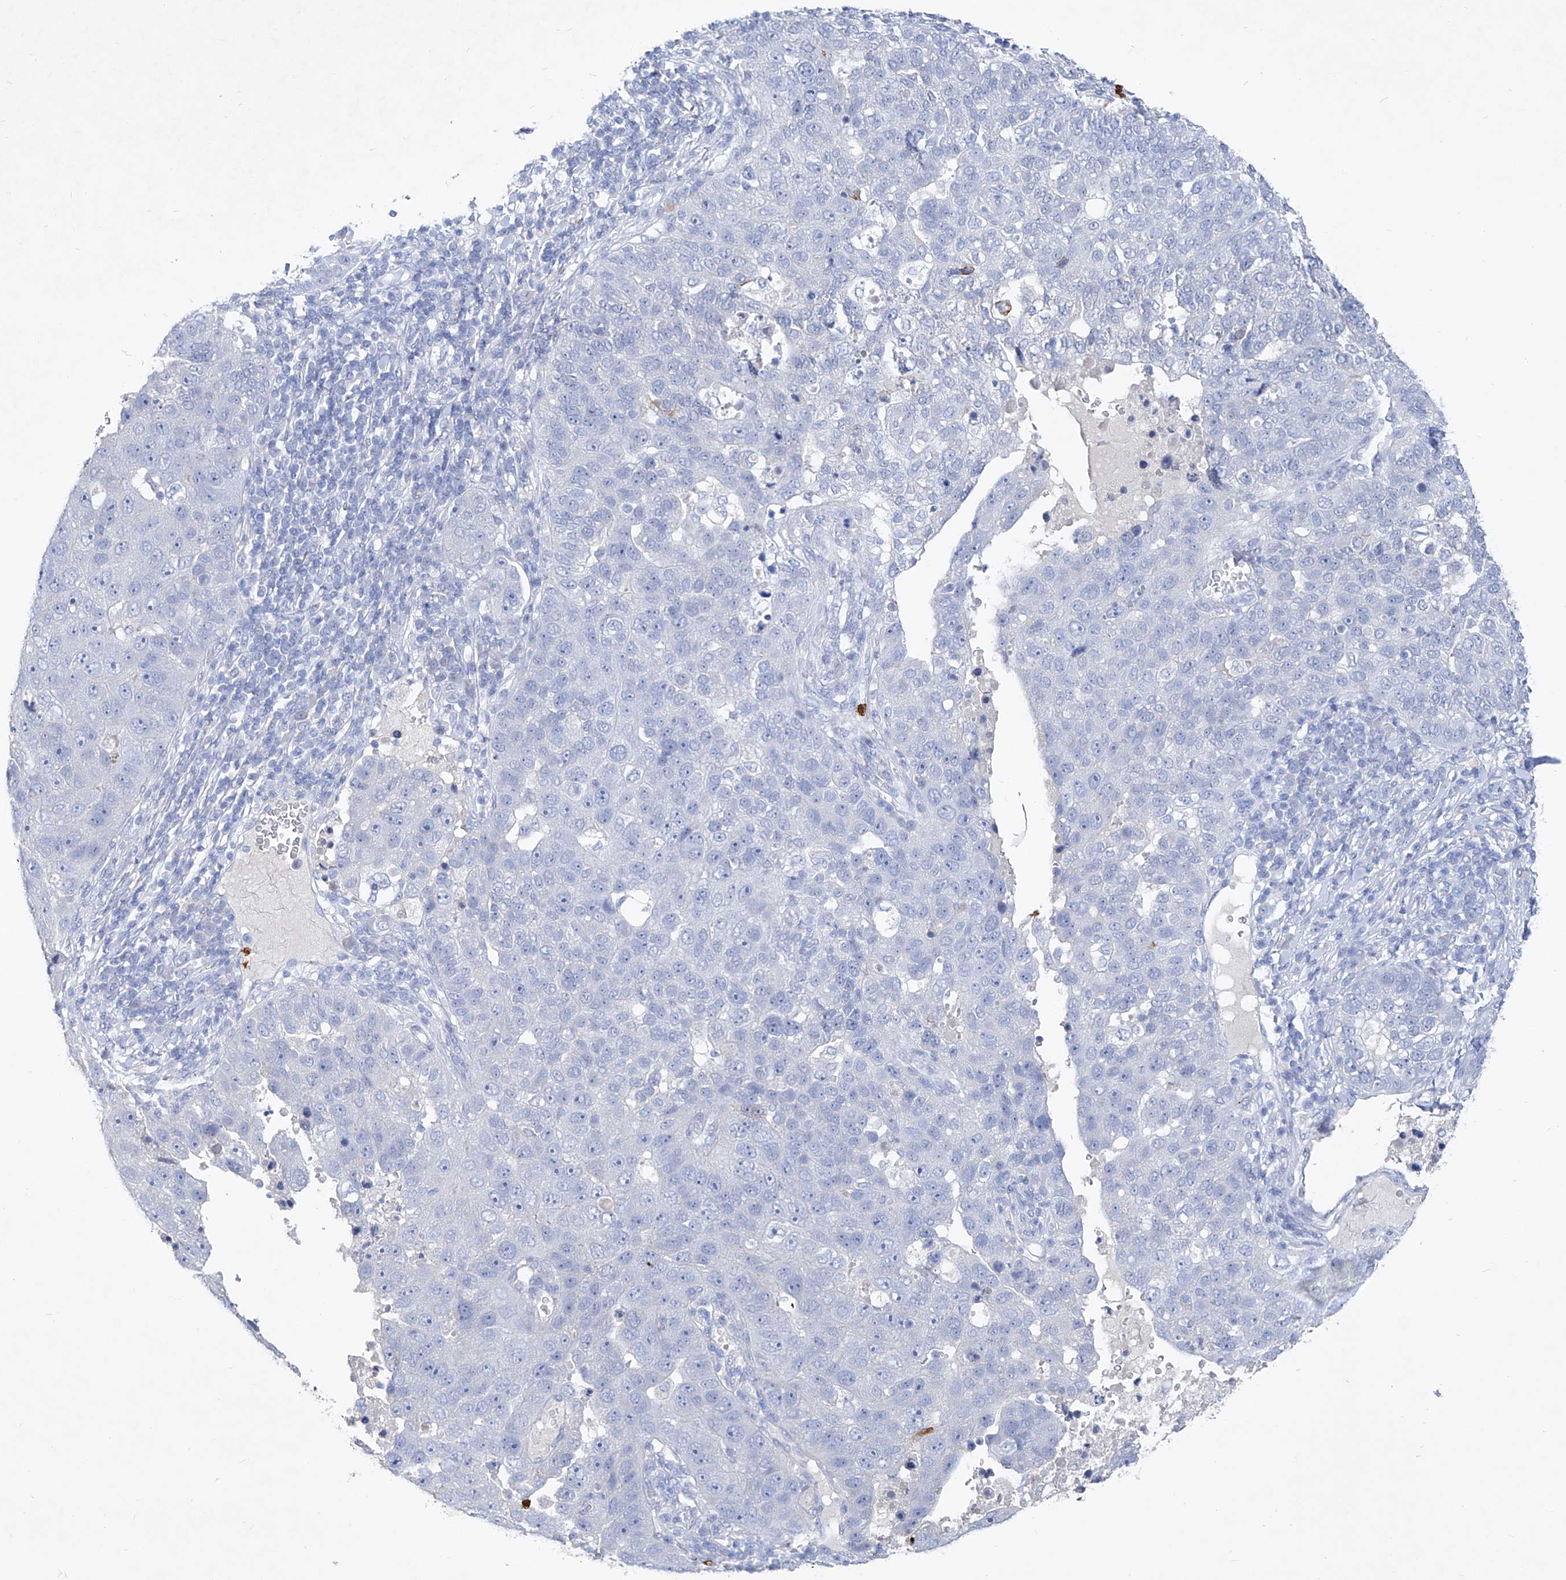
{"staining": {"intensity": "negative", "quantity": "none", "location": "none"}, "tissue": "pancreatic cancer", "cell_type": "Tumor cells", "image_type": "cancer", "snomed": [{"axis": "morphology", "description": "Adenocarcinoma, NOS"}, {"axis": "topography", "description": "Pancreas"}], "caption": "Human adenocarcinoma (pancreatic) stained for a protein using immunohistochemistry reveals no expression in tumor cells.", "gene": "FRS3", "patient": {"sex": "female", "age": 61}}